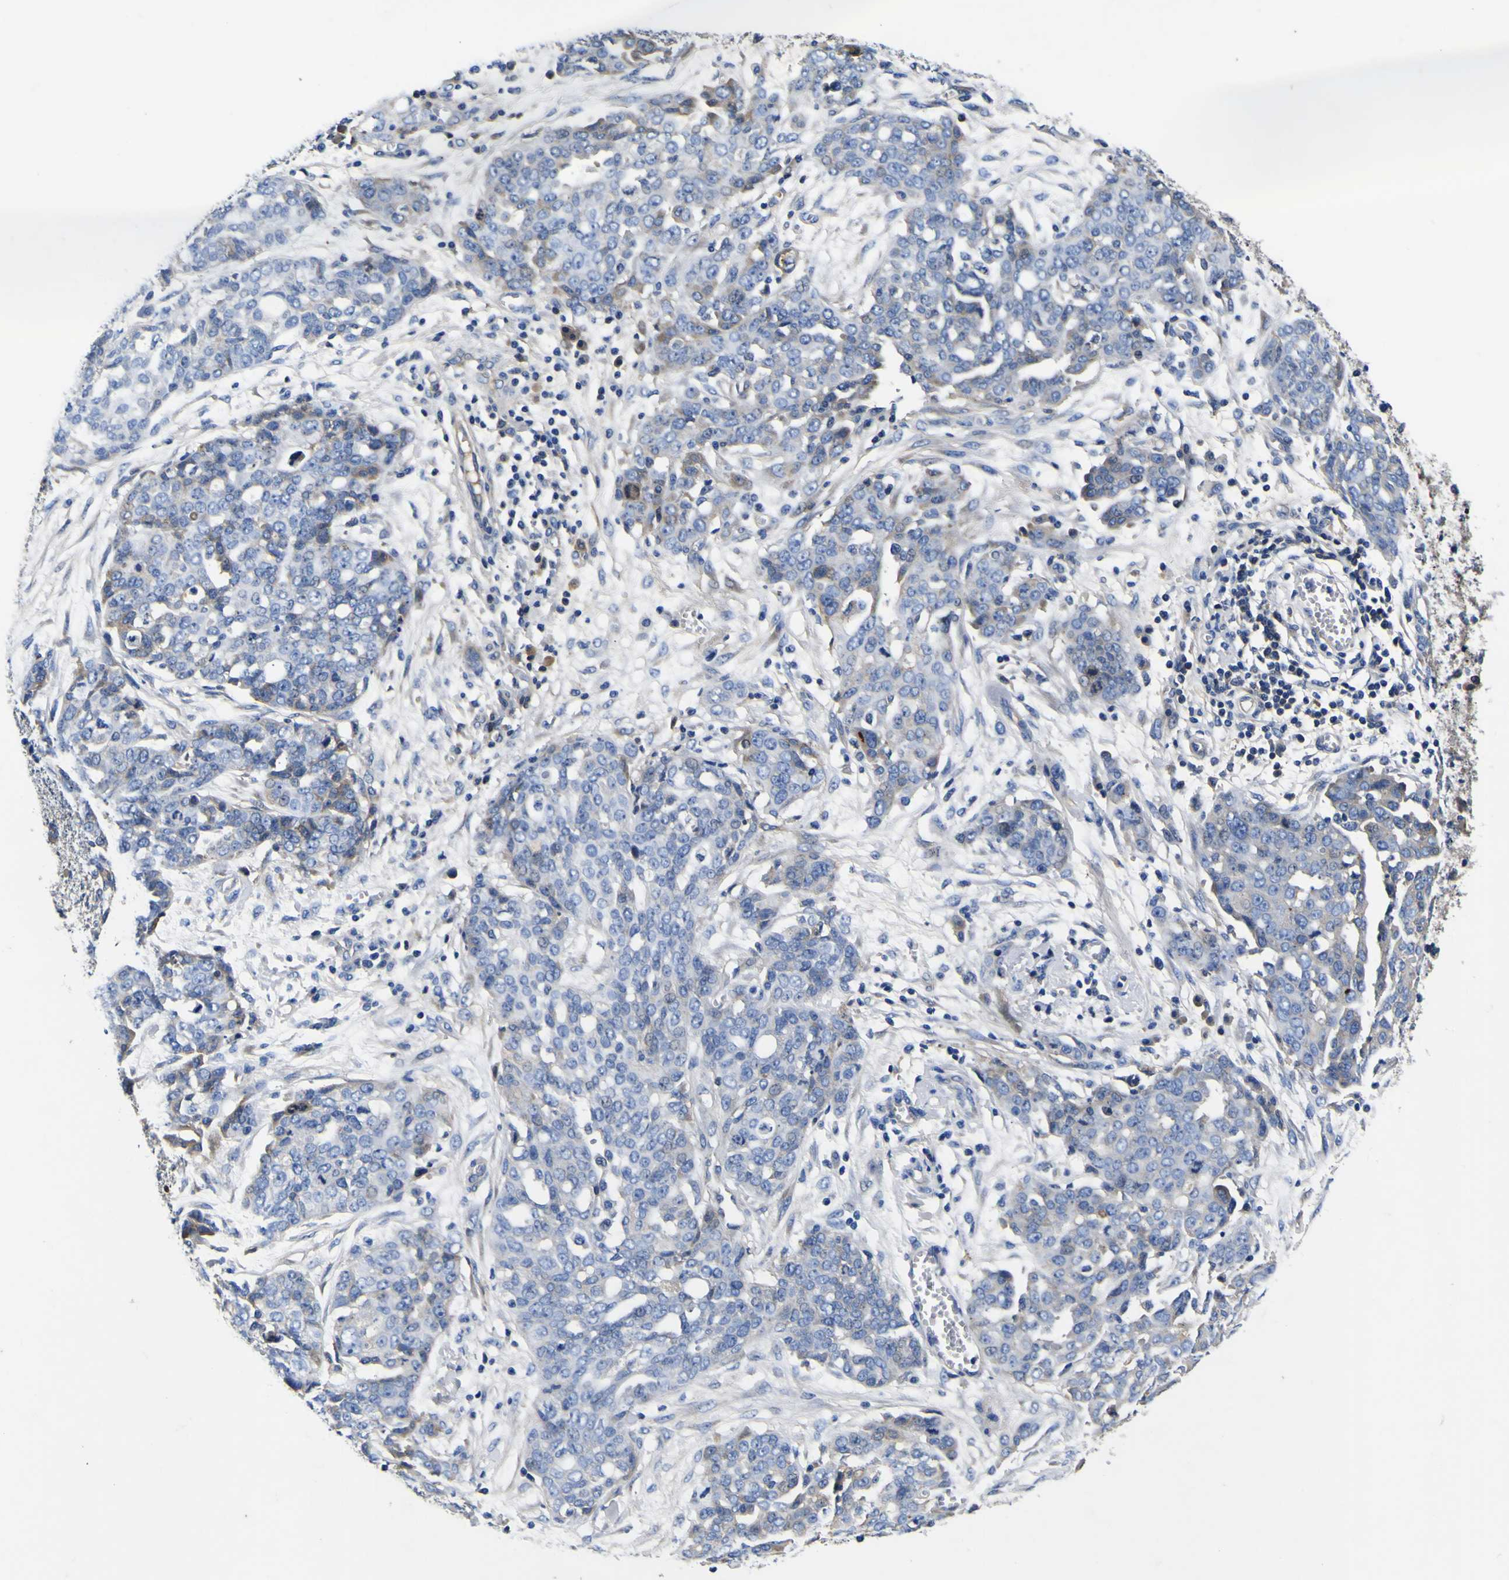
{"staining": {"intensity": "negative", "quantity": "none", "location": "none"}, "tissue": "ovarian cancer", "cell_type": "Tumor cells", "image_type": "cancer", "snomed": [{"axis": "morphology", "description": "Cystadenocarcinoma, serous, NOS"}, {"axis": "topography", "description": "Soft tissue"}, {"axis": "topography", "description": "Ovary"}], "caption": "A high-resolution photomicrograph shows immunohistochemistry (IHC) staining of serous cystadenocarcinoma (ovarian), which displays no significant expression in tumor cells.", "gene": "VASN", "patient": {"sex": "female", "age": 57}}